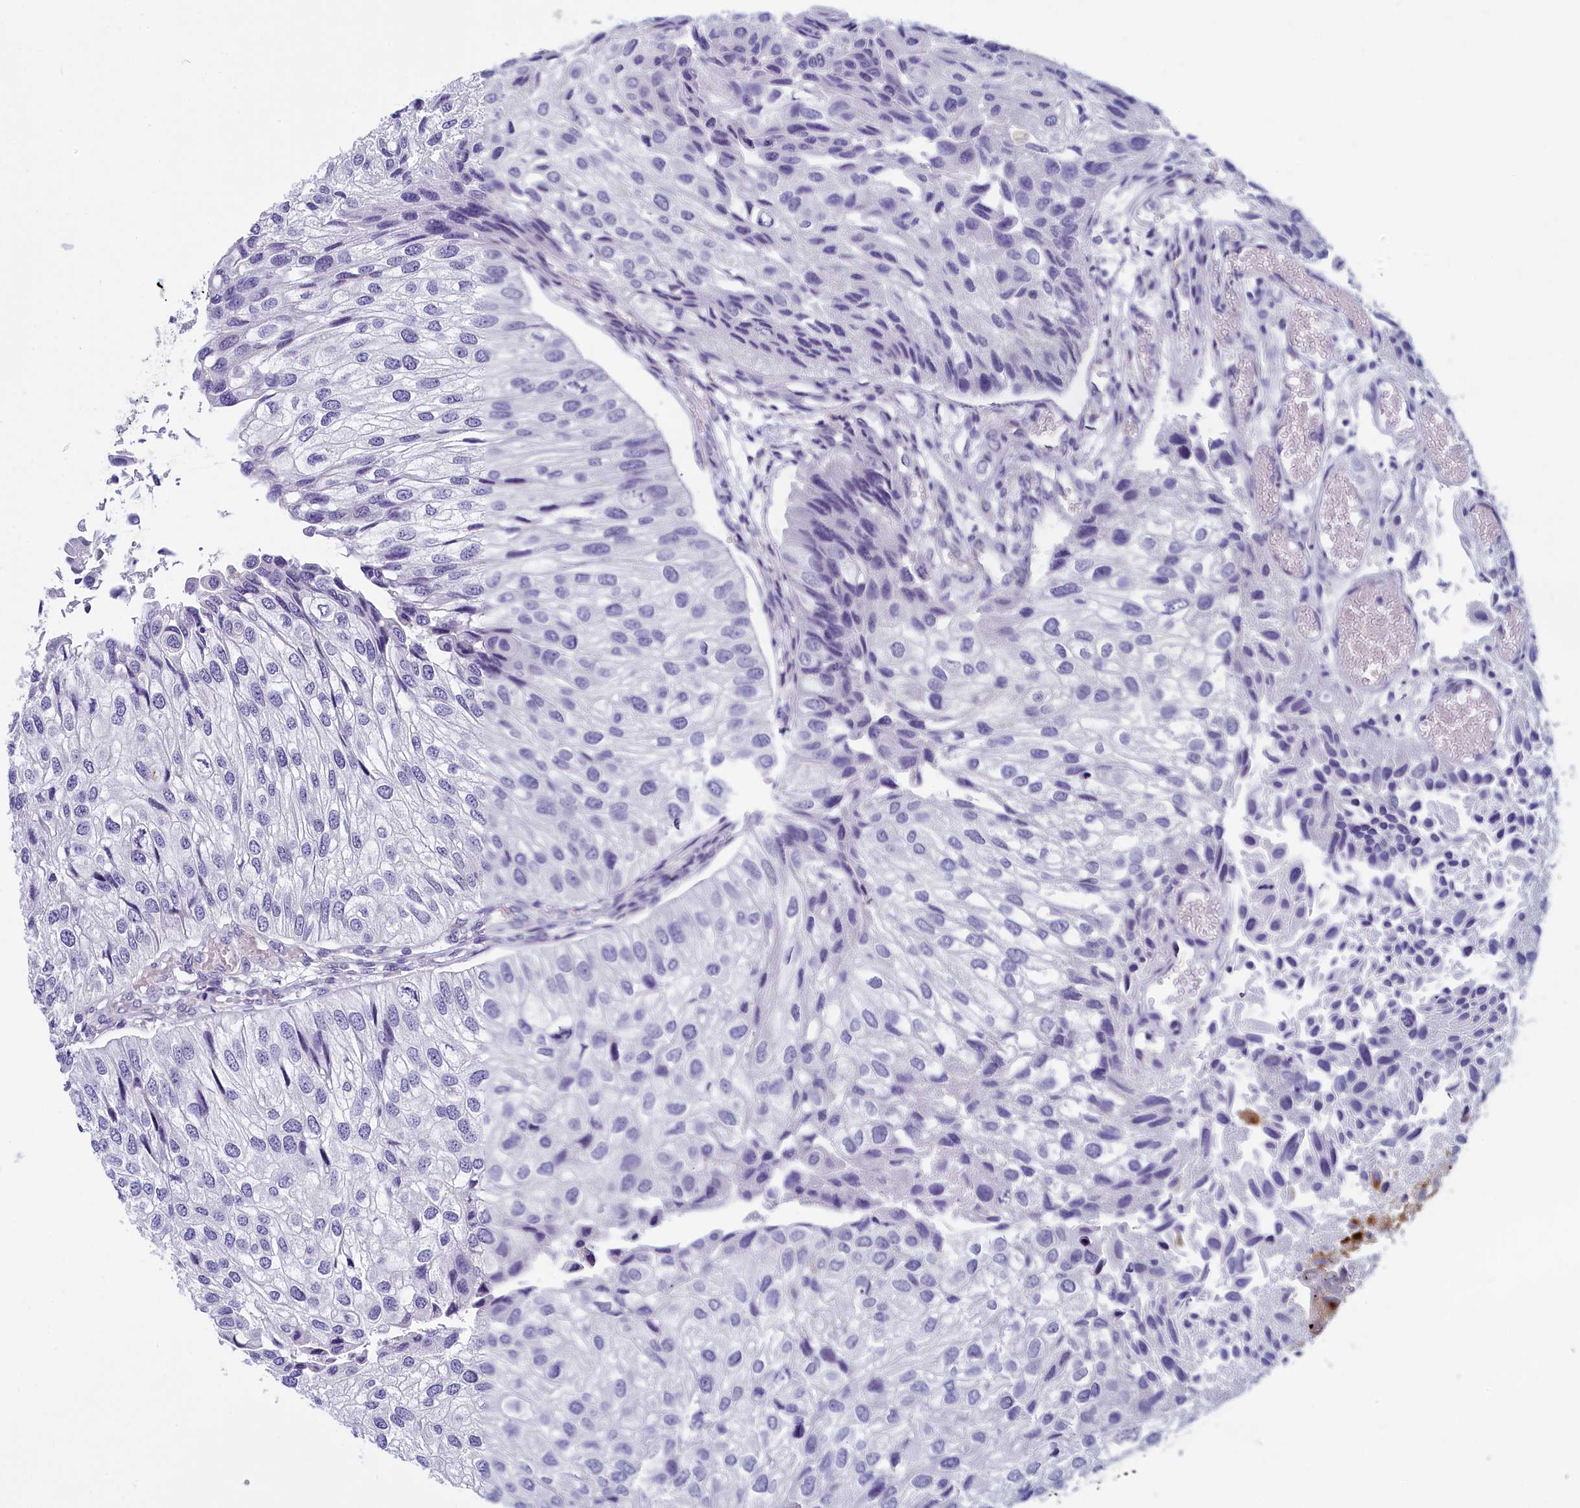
{"staining": {"intensity": "negative", "quantity": "none", "location": "none"}, "tissue": "urothelial cancer", "cell_type": "Tumor cells", "image_type": "cancer", "snomed": [{"axis": "morphology", "description": "Urothelial carcinoma, Low grade"}, {"axis": "topography", "description": "Urinary bladder"}], "caption": "Tumor cells show no significant expression in low-grade urothelial carcinoma.", "gene": "INSC", "patient": {"sex": "female", "age": 89}}